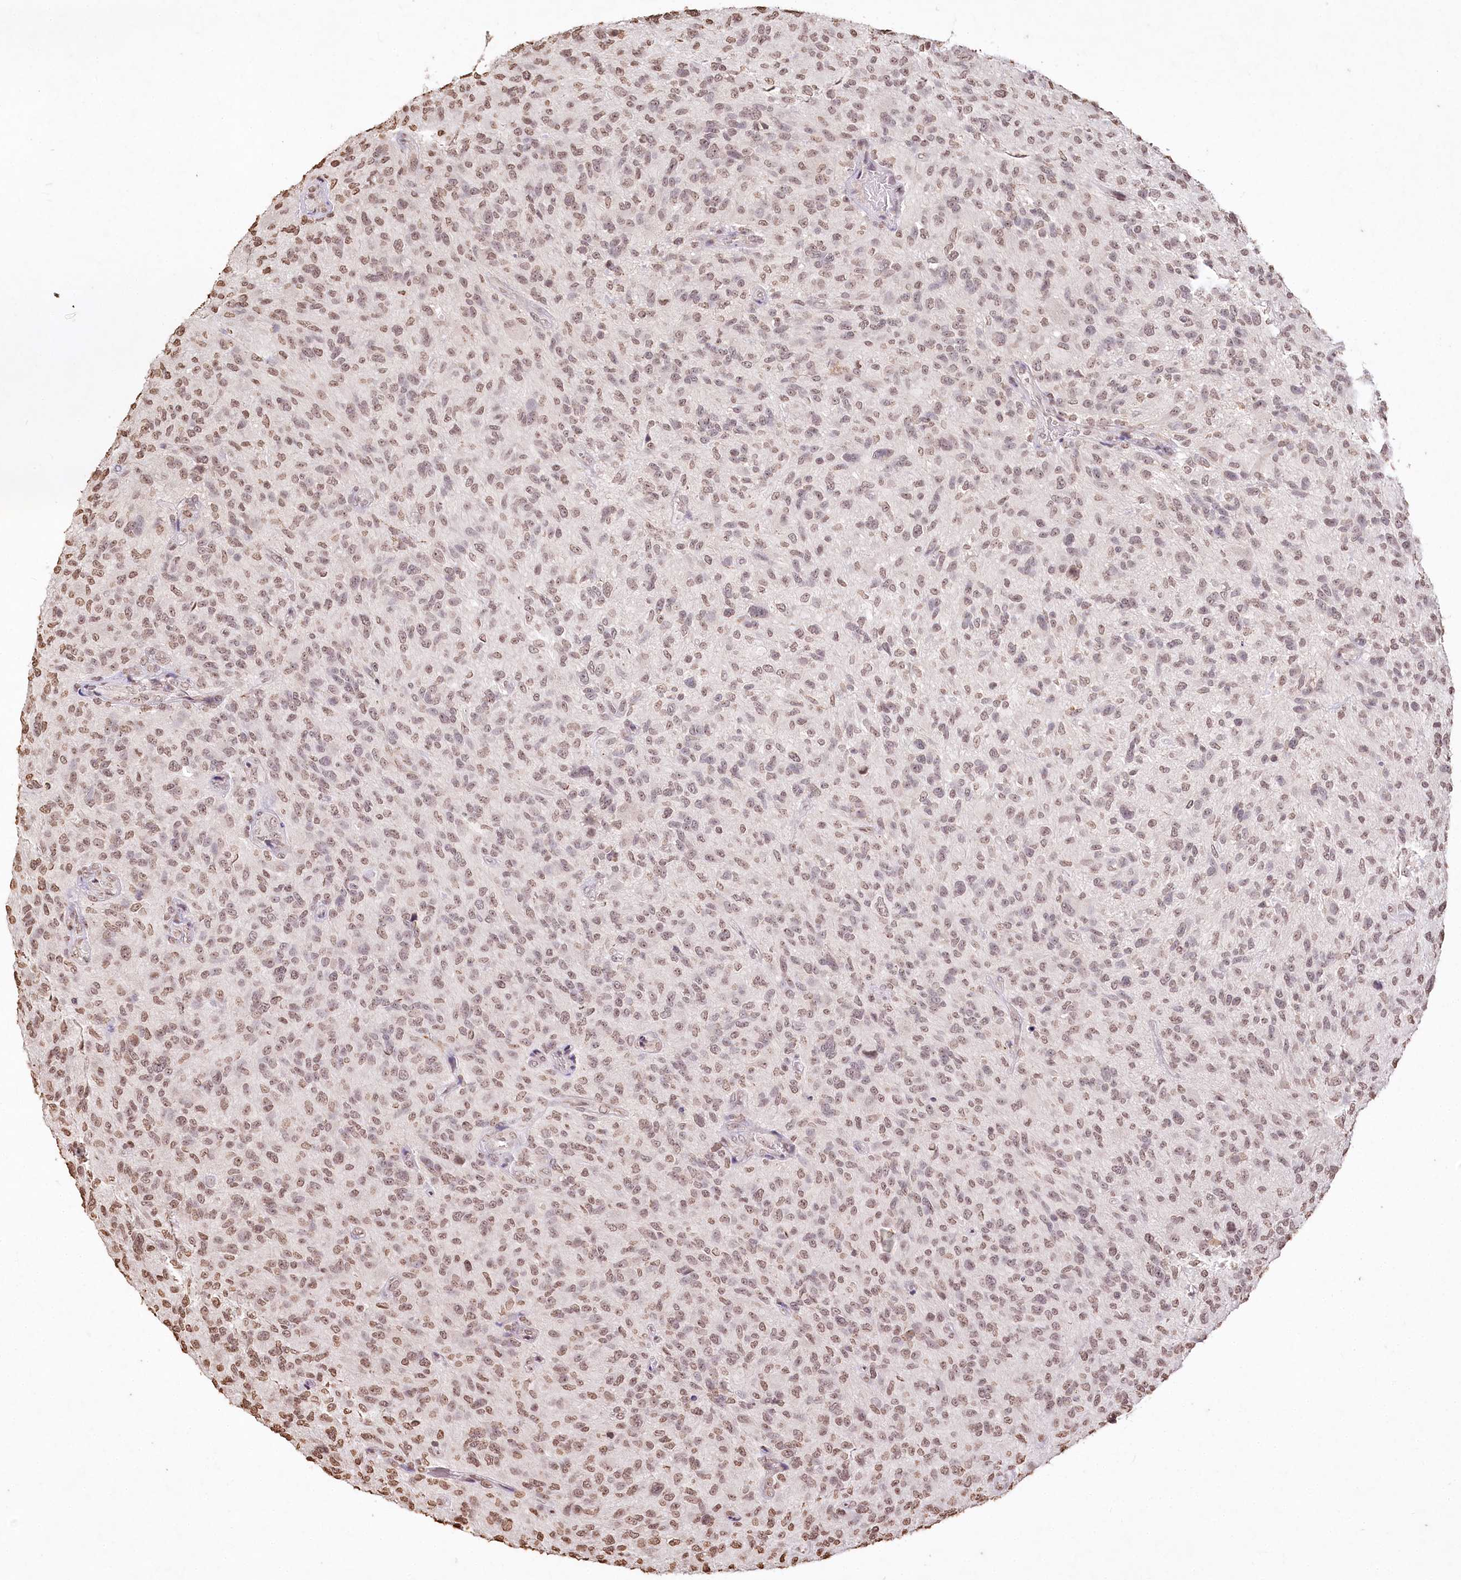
{"staining": {"intensity": "moderate", "quantity": ">75%", "location": "nuclear"}, "tissue": "glioma", "cell_type": "Tumor cells", "image_type": "cancer", "snomed": [{"axis": "morphology", "description": "Glioma, malignant, High grade"}, {"axis": "topography", "description": "Brain"}], "caption": "Moderate nuclear staining for a protein is present in approximately >75% of tumor cells of glioma using IHC.", "gene": "DMXL1", "patient": {"sex": "male", "age": 47}}